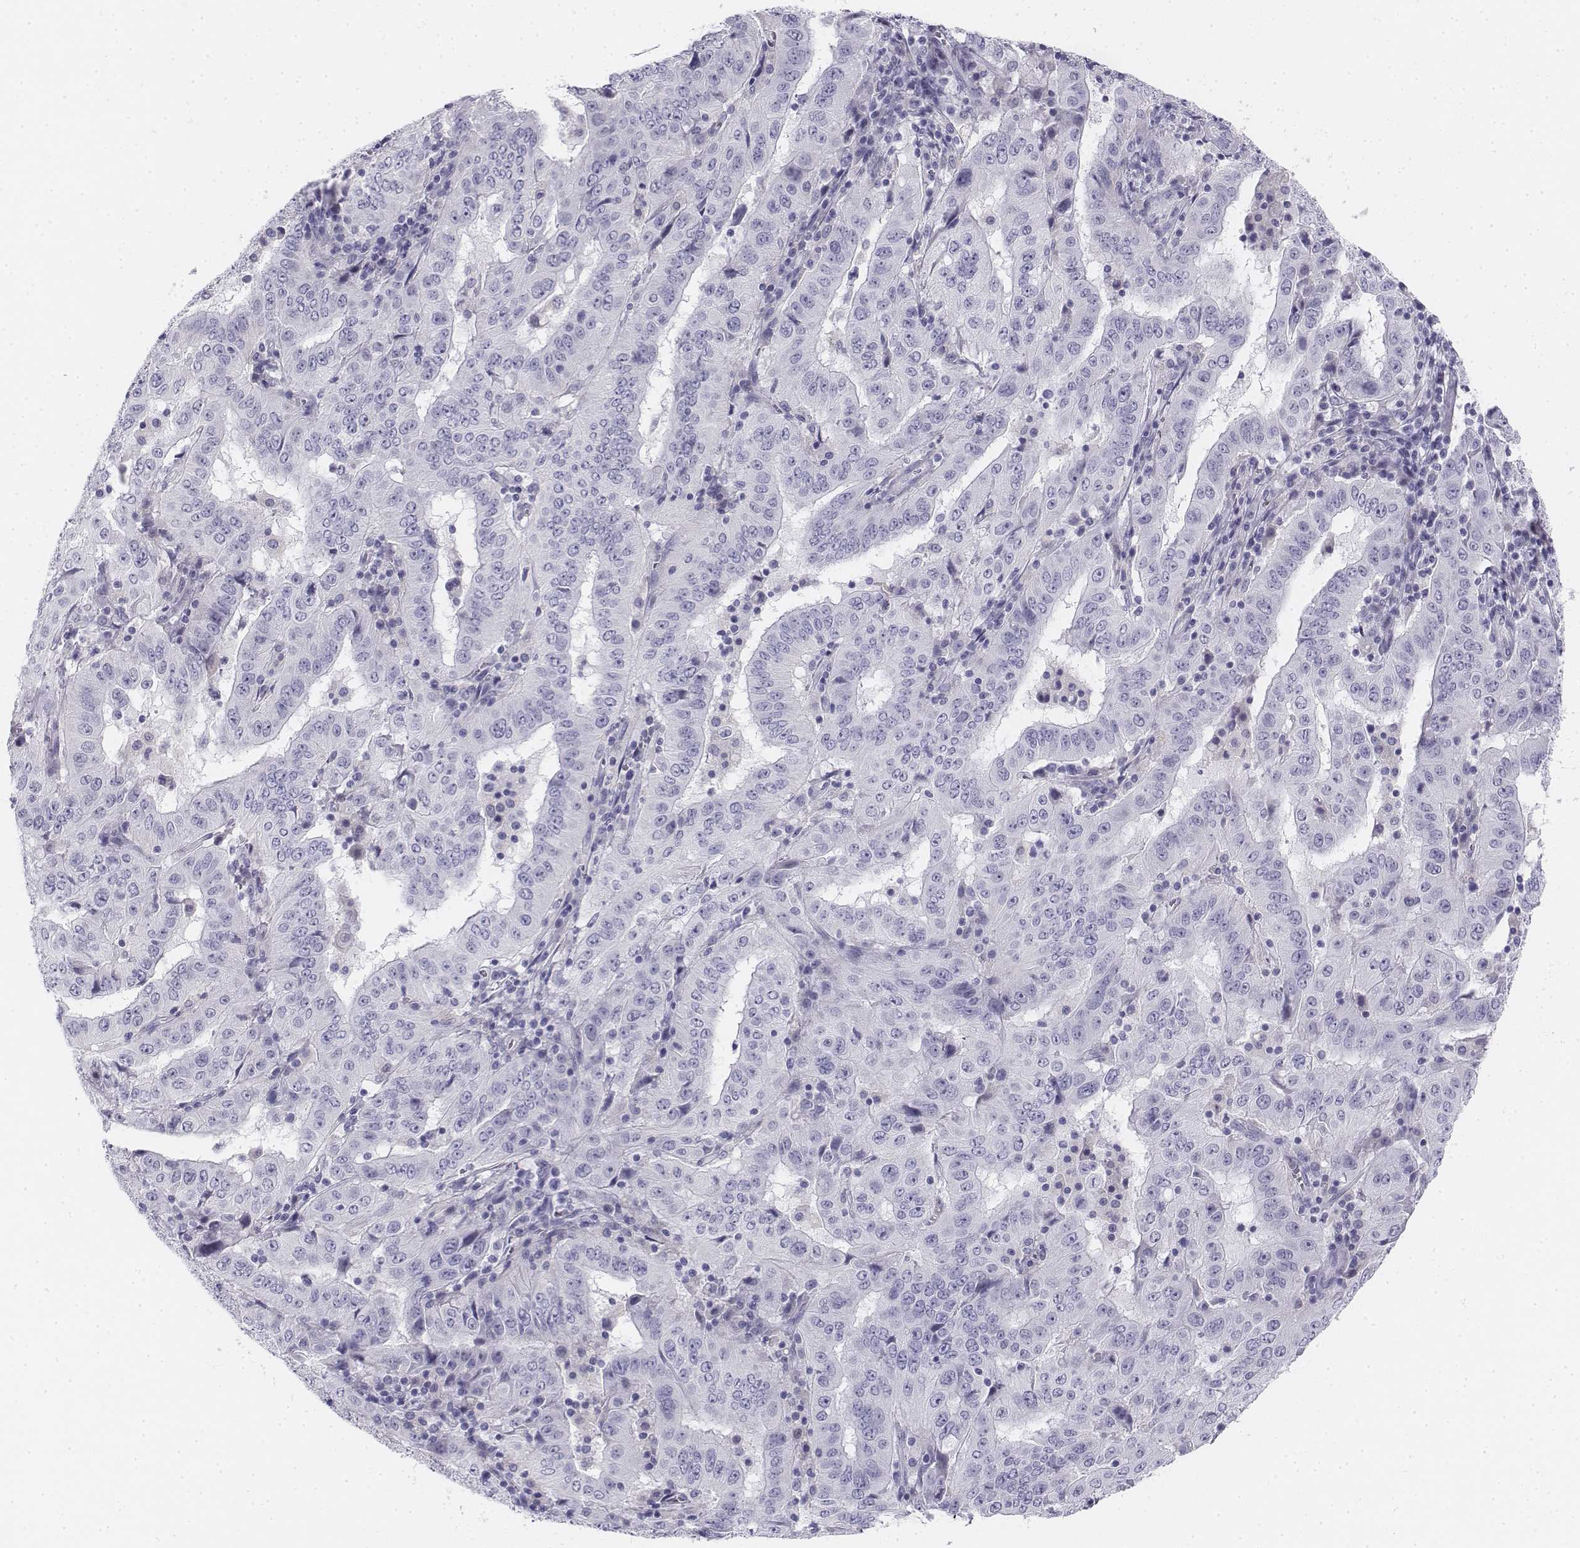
{"staining": {"intensity": "negative", "quantity": "none", "location": "none"}, "tissue": "pancreatic cancer", "cell_type": "Tumor cells", "image_type": "cancer", "snomed": [{"axis": "morphology", "description": "Adenocarcinoma, NOS"}, {"axis": "topography", "description": "Pancreas"}], "caption": "IHC of pancreatic adenocarcinoma demonstrates no expression in tumor cells.", "gene": "TH", "patient": {"sex": "male", "age": 63}}